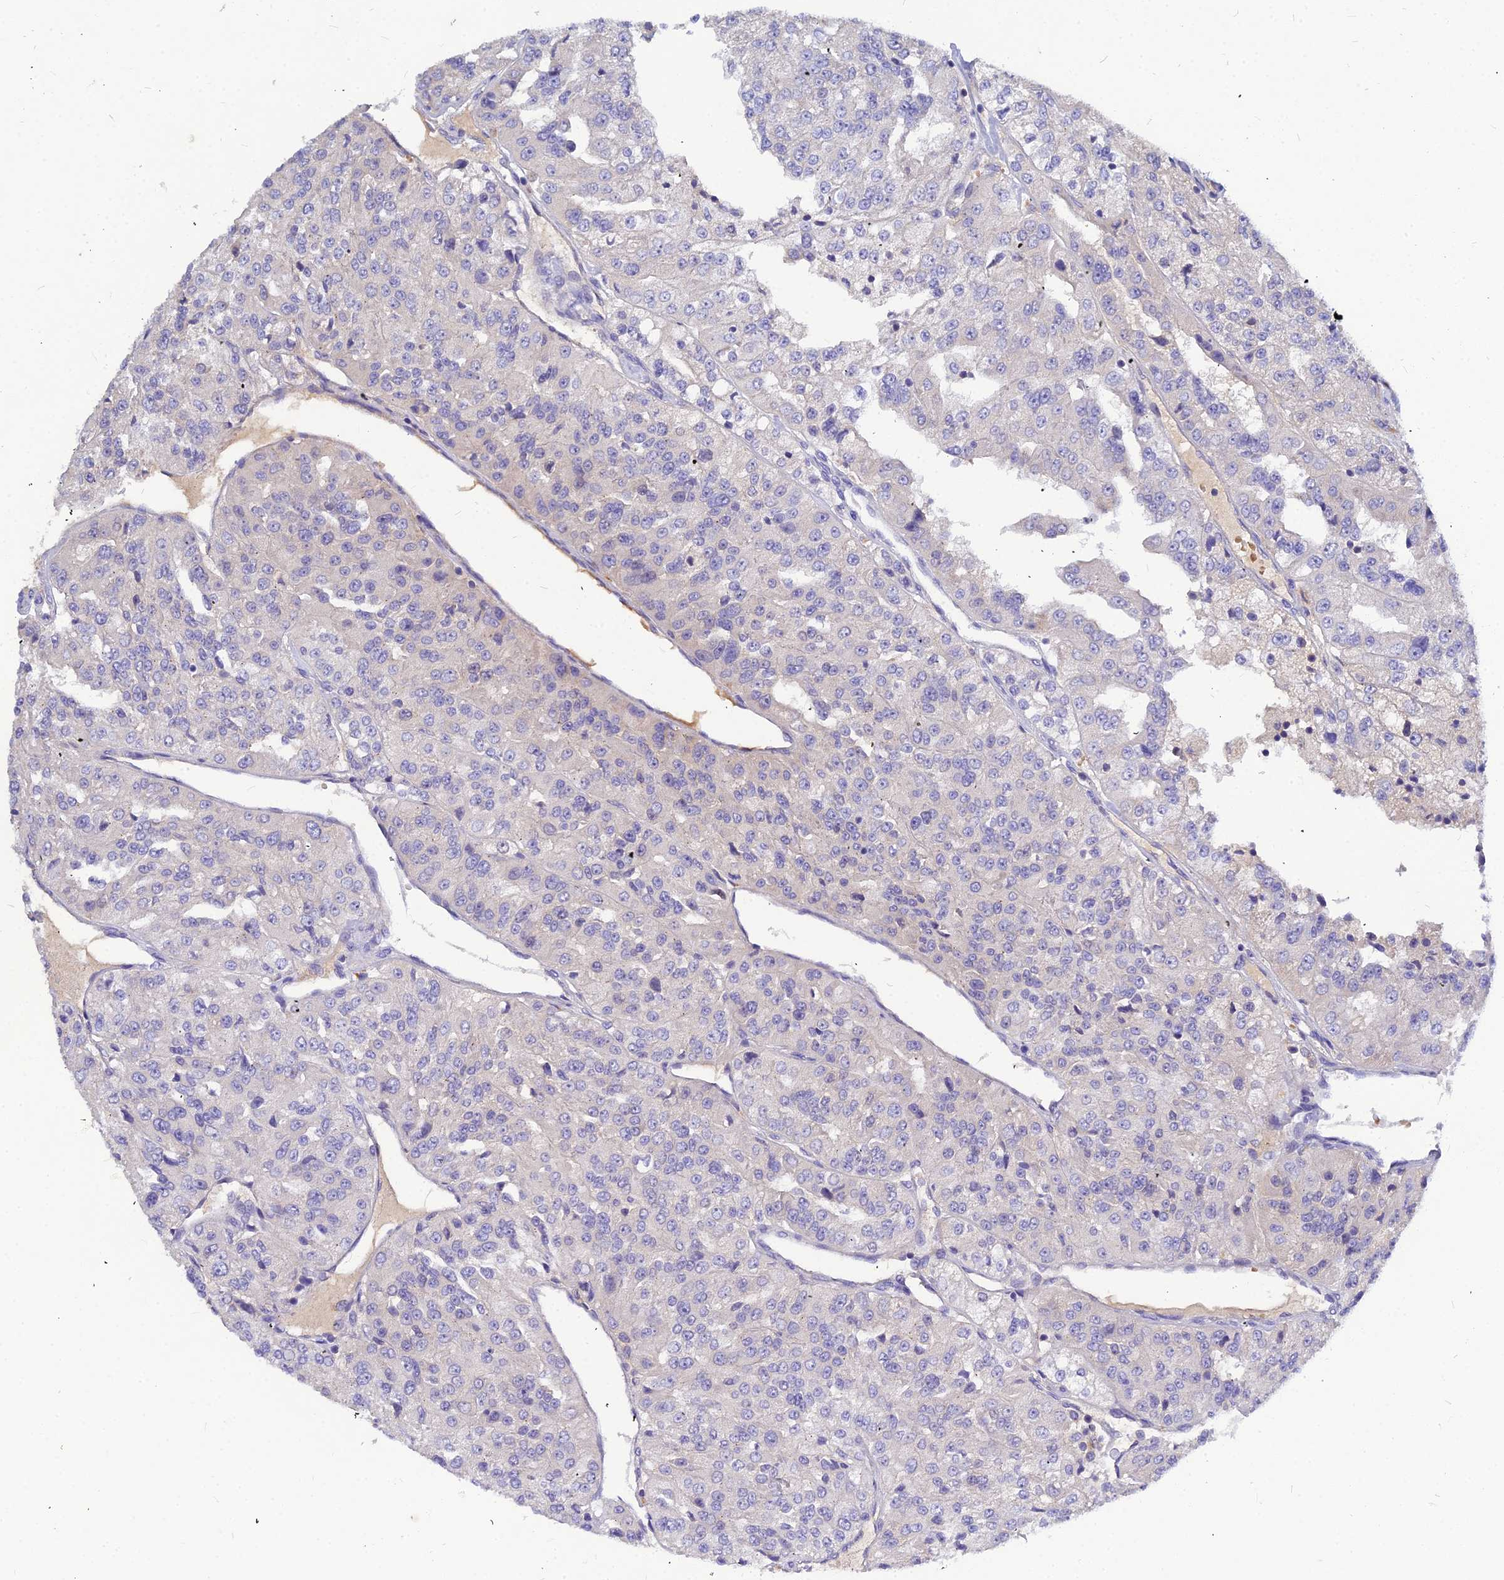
{"staining": {"intensity": "negative", "quantity": "none", "location": "none"}, "tissue": "renal cancer", "cell_type": "Tumor cells", "image_type": "cancer", "snomed": [{"axis": "morphology", "description": "Adenocarcinoma, NOS"}, {"axis": "topography", "description": "Kidney"}], "caption": "Protein analysis of adenocarcinoma (renal) exhibits no significant positivity in tumor cells. (Stains: DAB immunohistochemistry with hematoxylin counter stain, Microscopy: brightfield microscopy at high magnification).", "gene": "DMRTA1", "patient": {"sex": "female", "age": 63}}